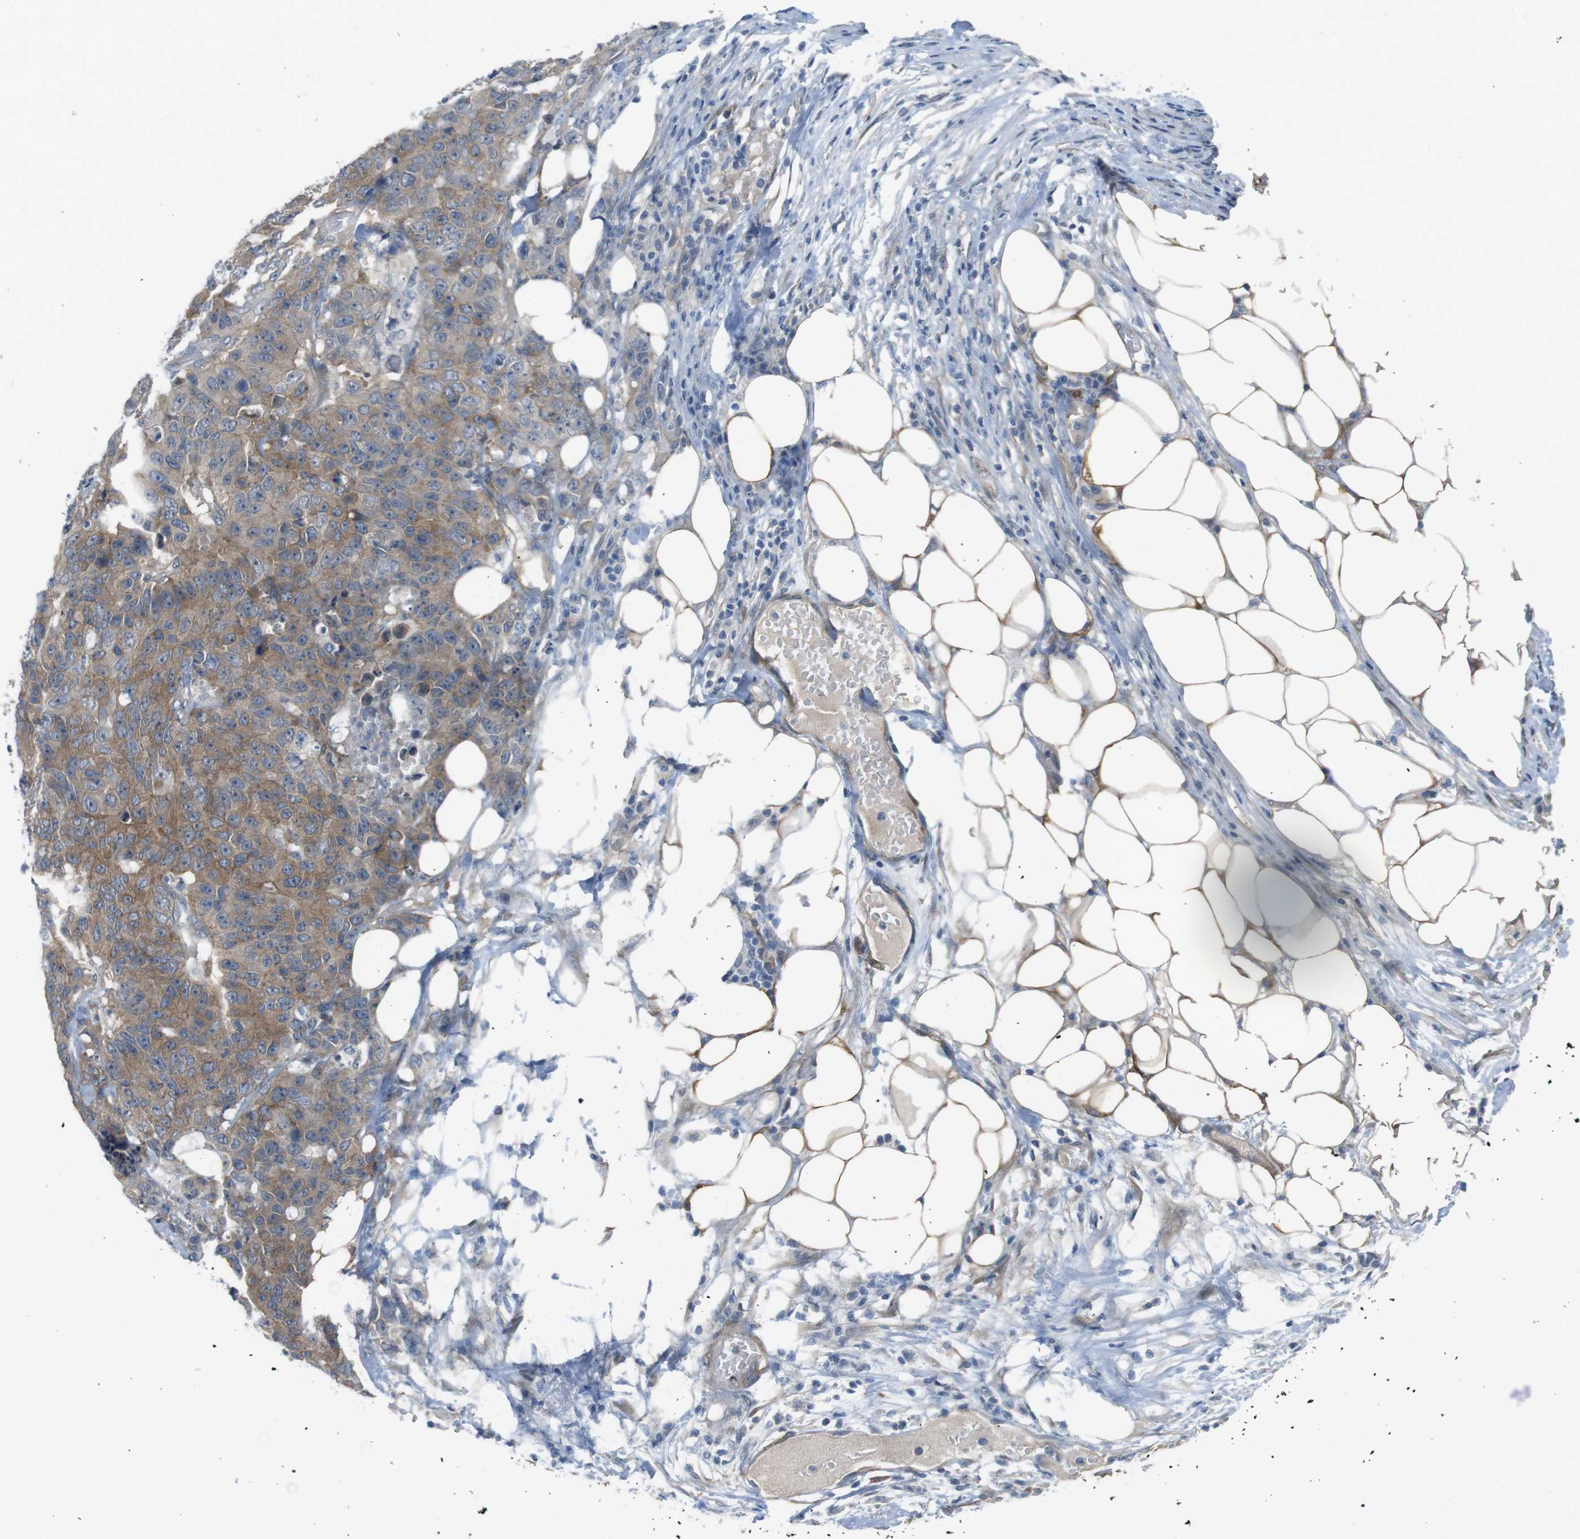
{"staining": {"intensity": "moderate", "quantity": ">75%", "location": "cytoplasmic/membranous"}, "tissue": "colorectal cancer", "cell_type": "Tumor cells", "image_type": "cancer", "snomed": [{"axis": "morphology", "description": "Adenocarcinoma, NOS"}, {"axis": "topography", "description": "Colon"}], "caption": "Adenocarcinoma (colorectal) stained for a protein (brown) shows moderate cytoplasmic/membranous positive expression in about >75% of tumor cells.", "gene": "ANK2", "patient": {"sex": "female", "age": 86}}